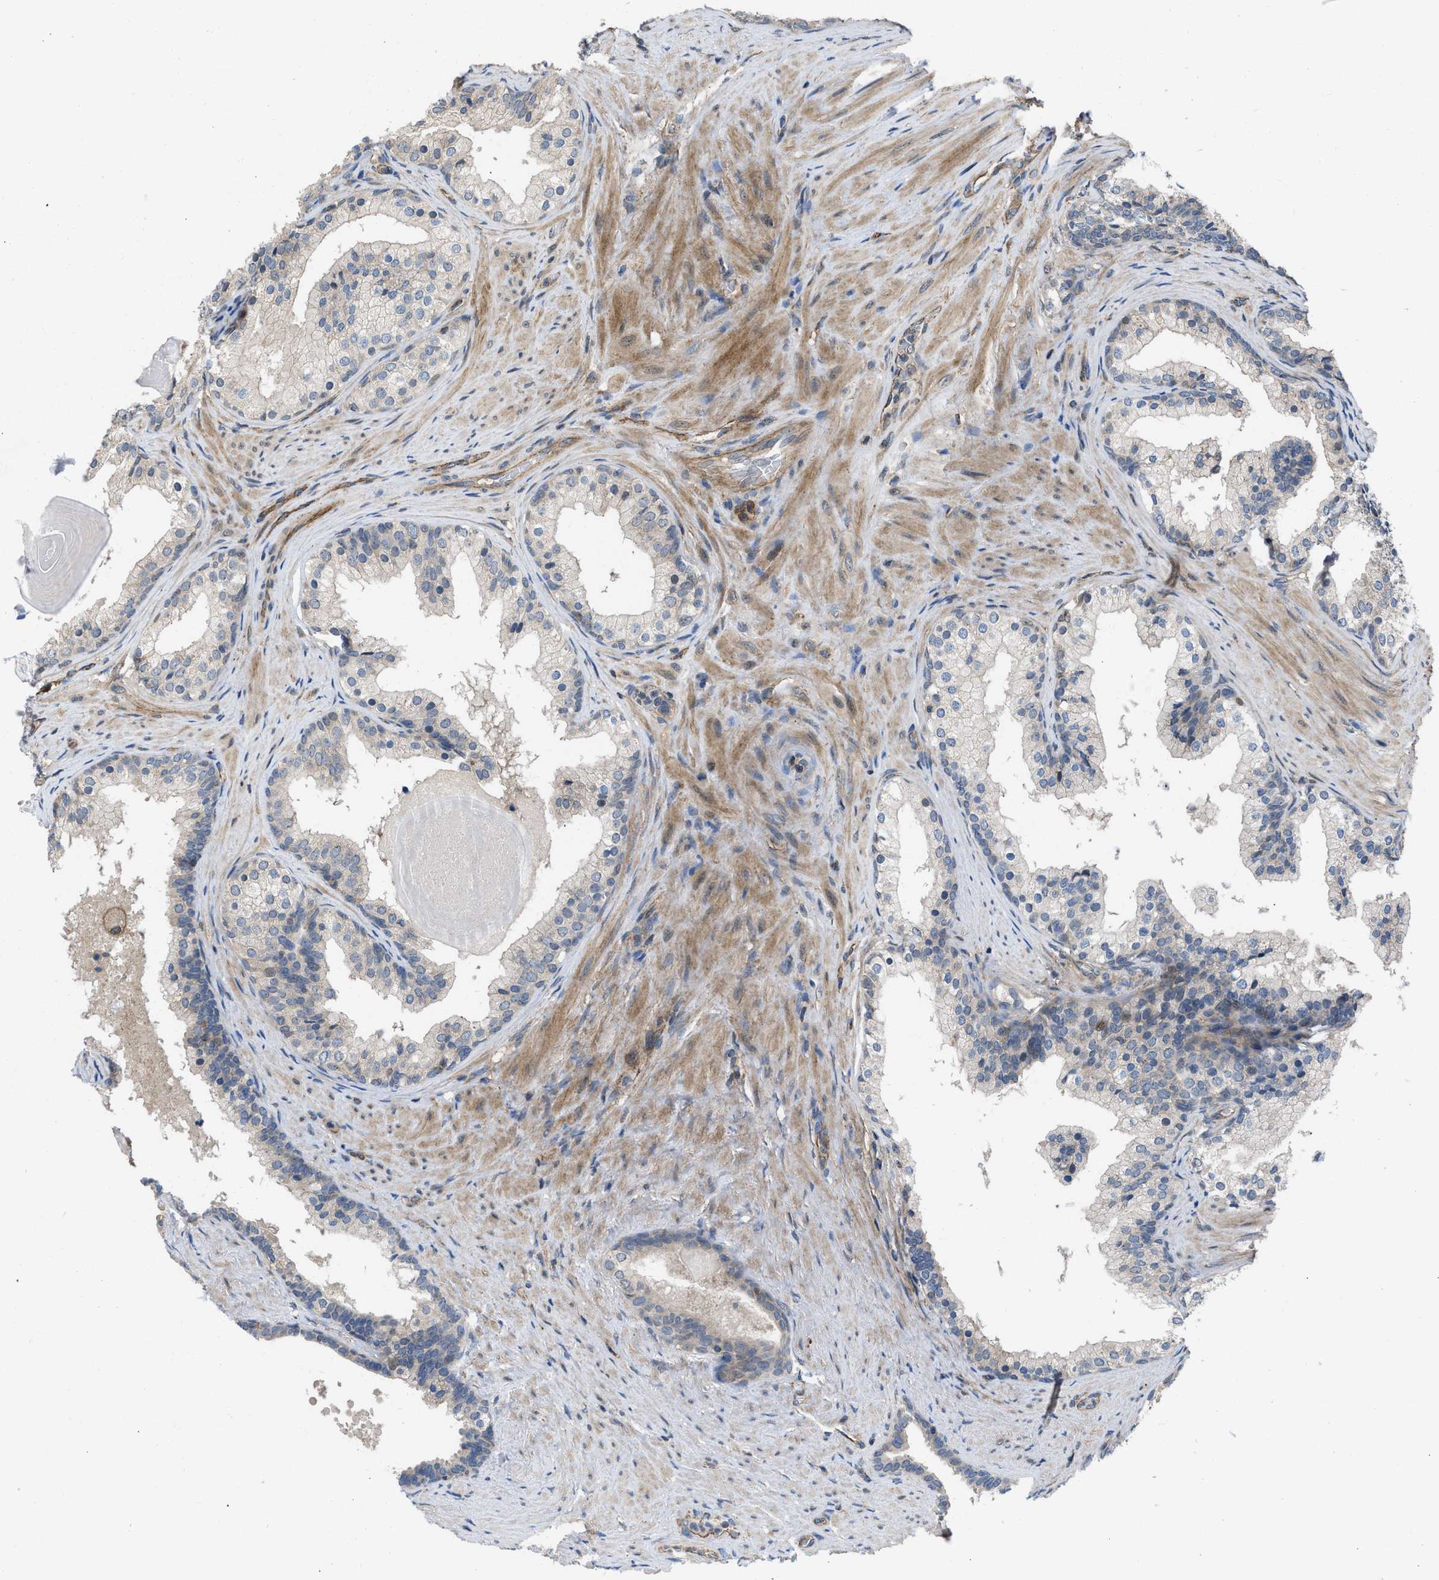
{"staining": {"intensity": "negative", "quantity": "none", "location": "none"}, "tissue": "prostate cancer", "cell_type": "Tumor cells", "image_type": "cancer", "snomed": [{"axis": "morphology", "description": "Adenocarcinoma, Low grade"}, {"axis": "topography", "description": "Prostate"}], "caption": "A histopathology image of human low-grade adenocarcinoma (prostate) is negative for staining in tumor cells. (DAB (3,3'-diaminobenzidine) immunohistochemistry (IHC) visualized using brightfield microscopy, high magnification).", "gene": "GPATCH2L", "patient": {"sex": "male", "age": 69}}